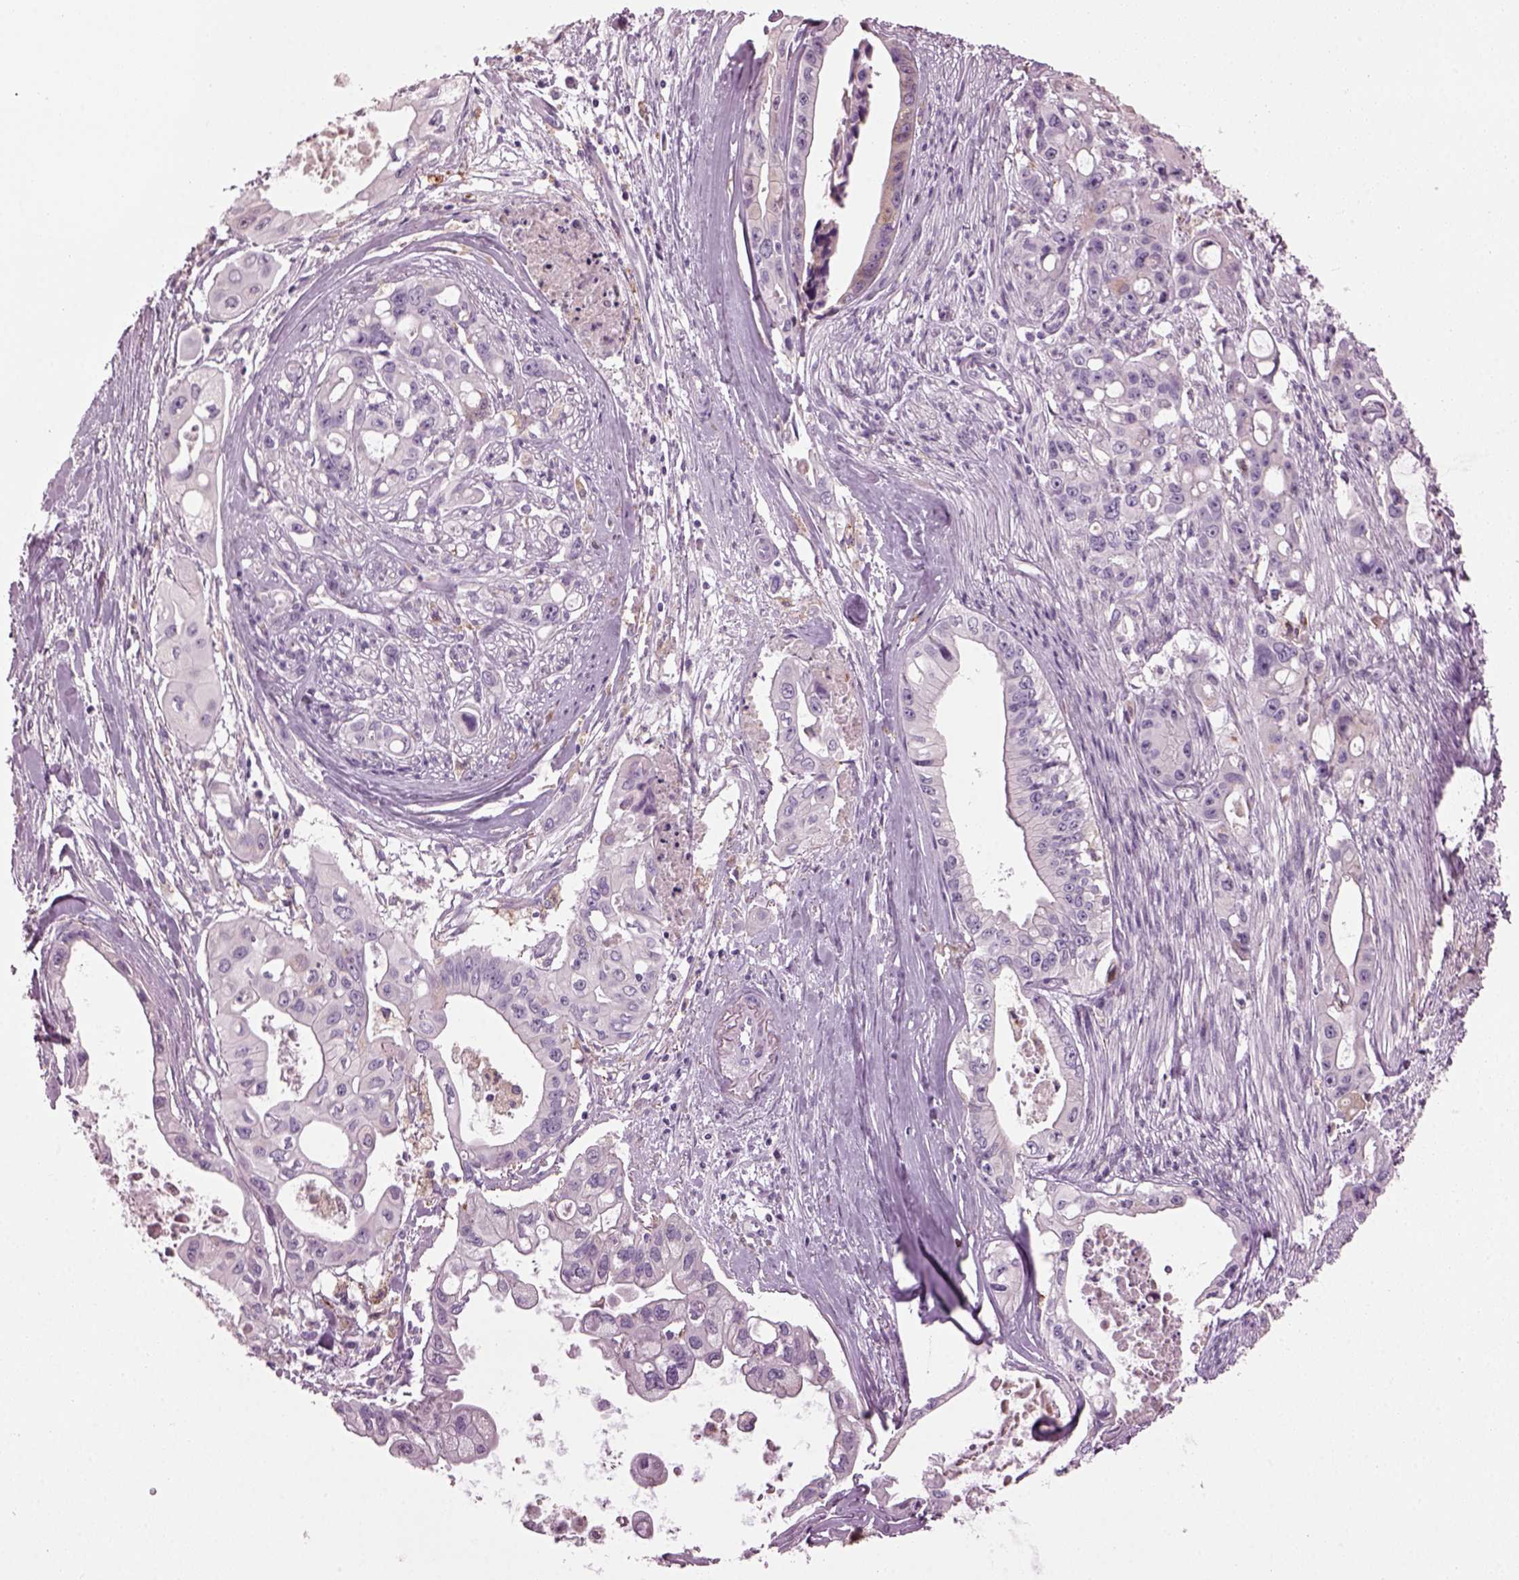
{"staining": {"intensity": "negative", "quantity": "none", "location": "none"}, "tissue": "pancreatic cancer", "cell_type": "Tumor cells", "image_type": "cancer", "snomed": [{"axis": "morphology", "description": "Adenocarcinoma, NOS"}, {"axis": "topography", "description": "Pancreas"}], "caption": "Immunohistochemical staining of adenocarcinoma (pancreatic) exhibits no significant expression in tumor cells.", "gene": "TMEM231", "patient": {"sex": "male", "age": 60}}